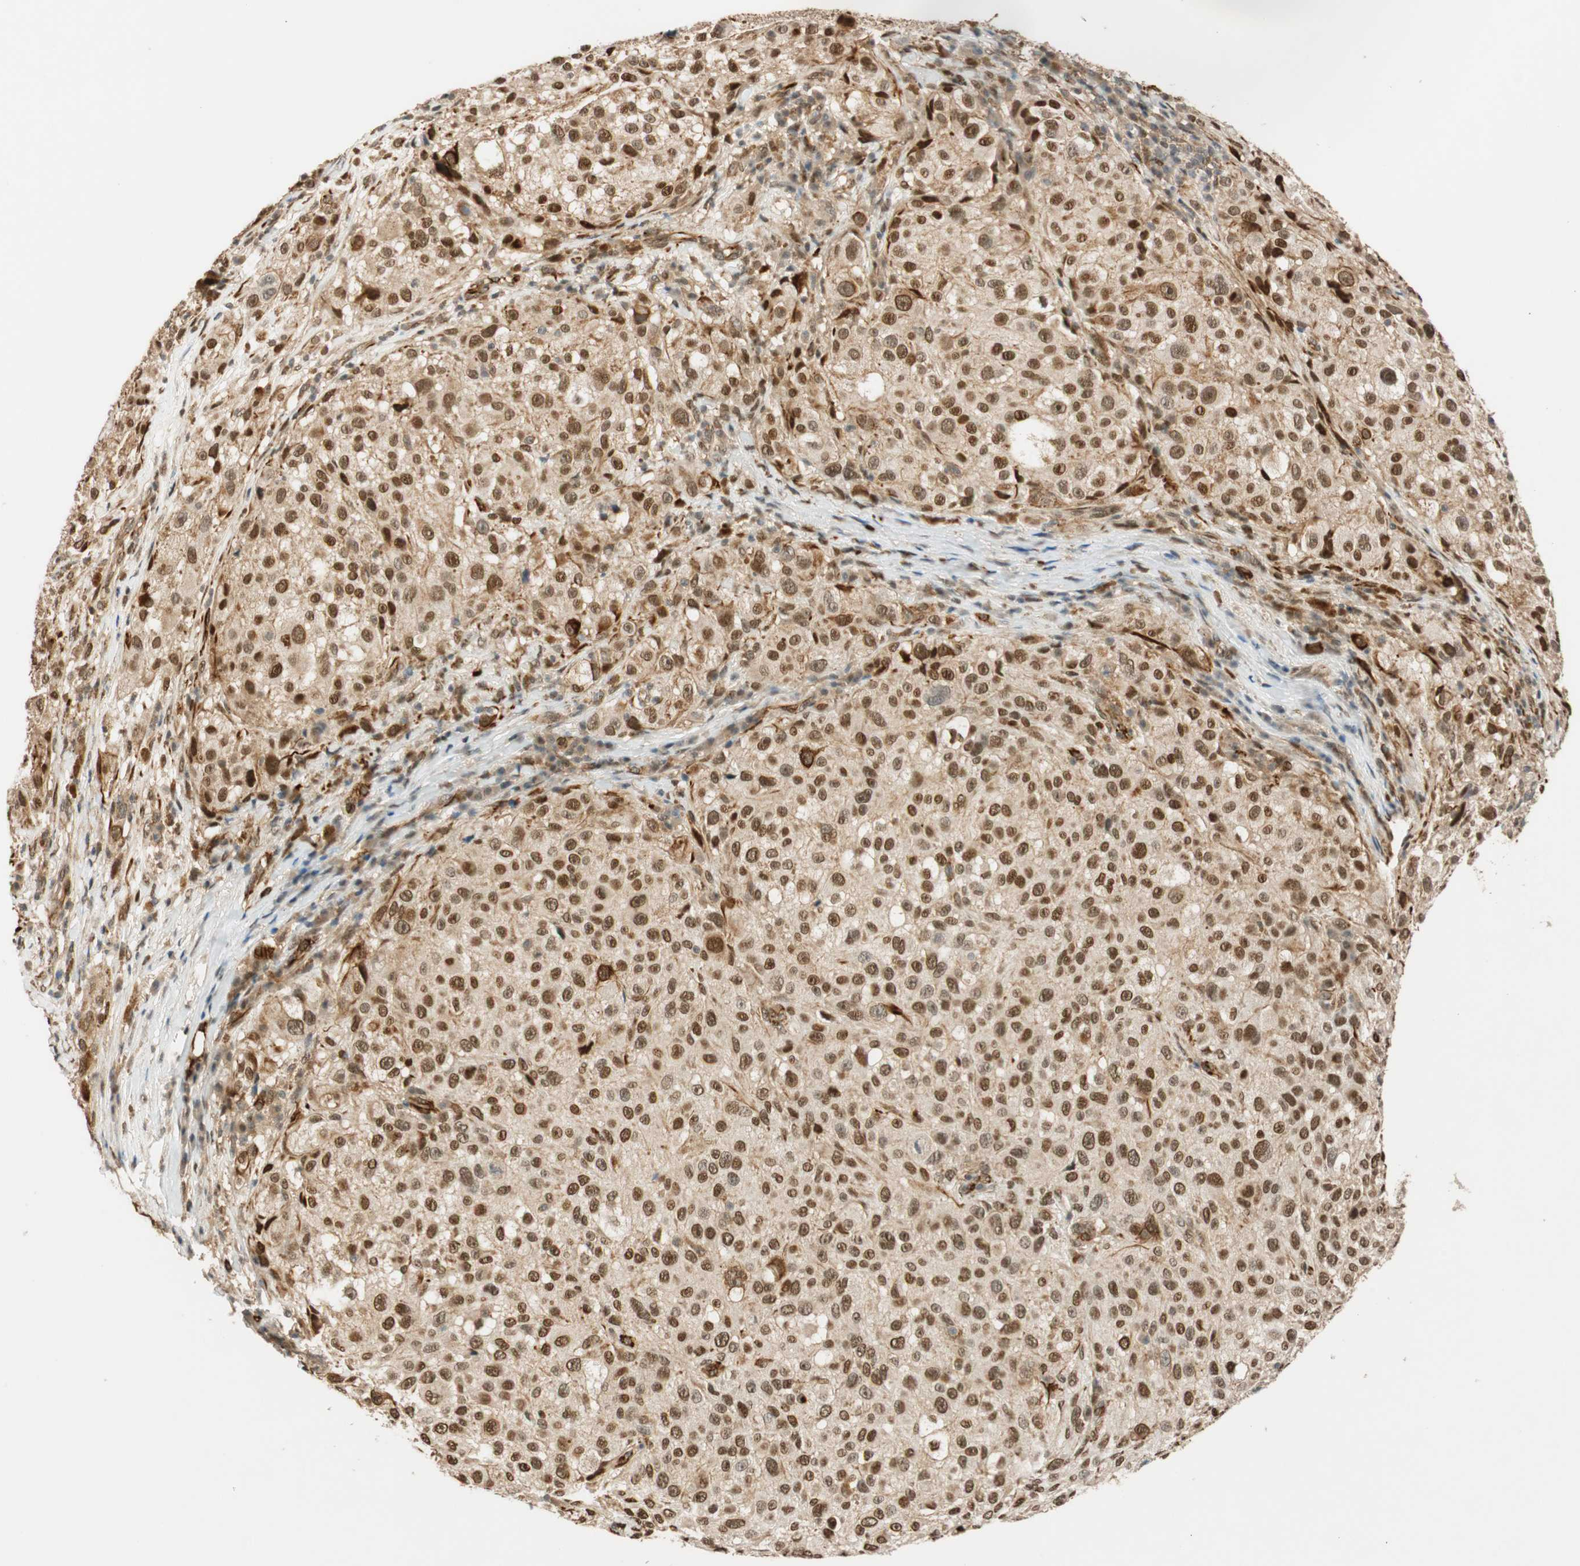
{"staining": {"intensity": "moderate", "quantity": ">75%", "location": "cytoplasmic/membranous,nuclear"}, "tissue": "melanoma", "cell_type": "Tumor cells", "image_type": "cancer", "snomed": [{"axis": "morphology", "description": "Necrosis, NOS"}, {"axis": "morphology", "description": "Malignant melanoma, NOS"}, {"axis": "topography", "description": "Skin"}], "caption": "This is an image of immunohistochemistry (IHC) staining of melanoma, which shows moderate staining in the cytoplasmic/membranous and nuclear of tumor cells.", "gene": "NES", "patient": {"sex": "female", "age": 87}}